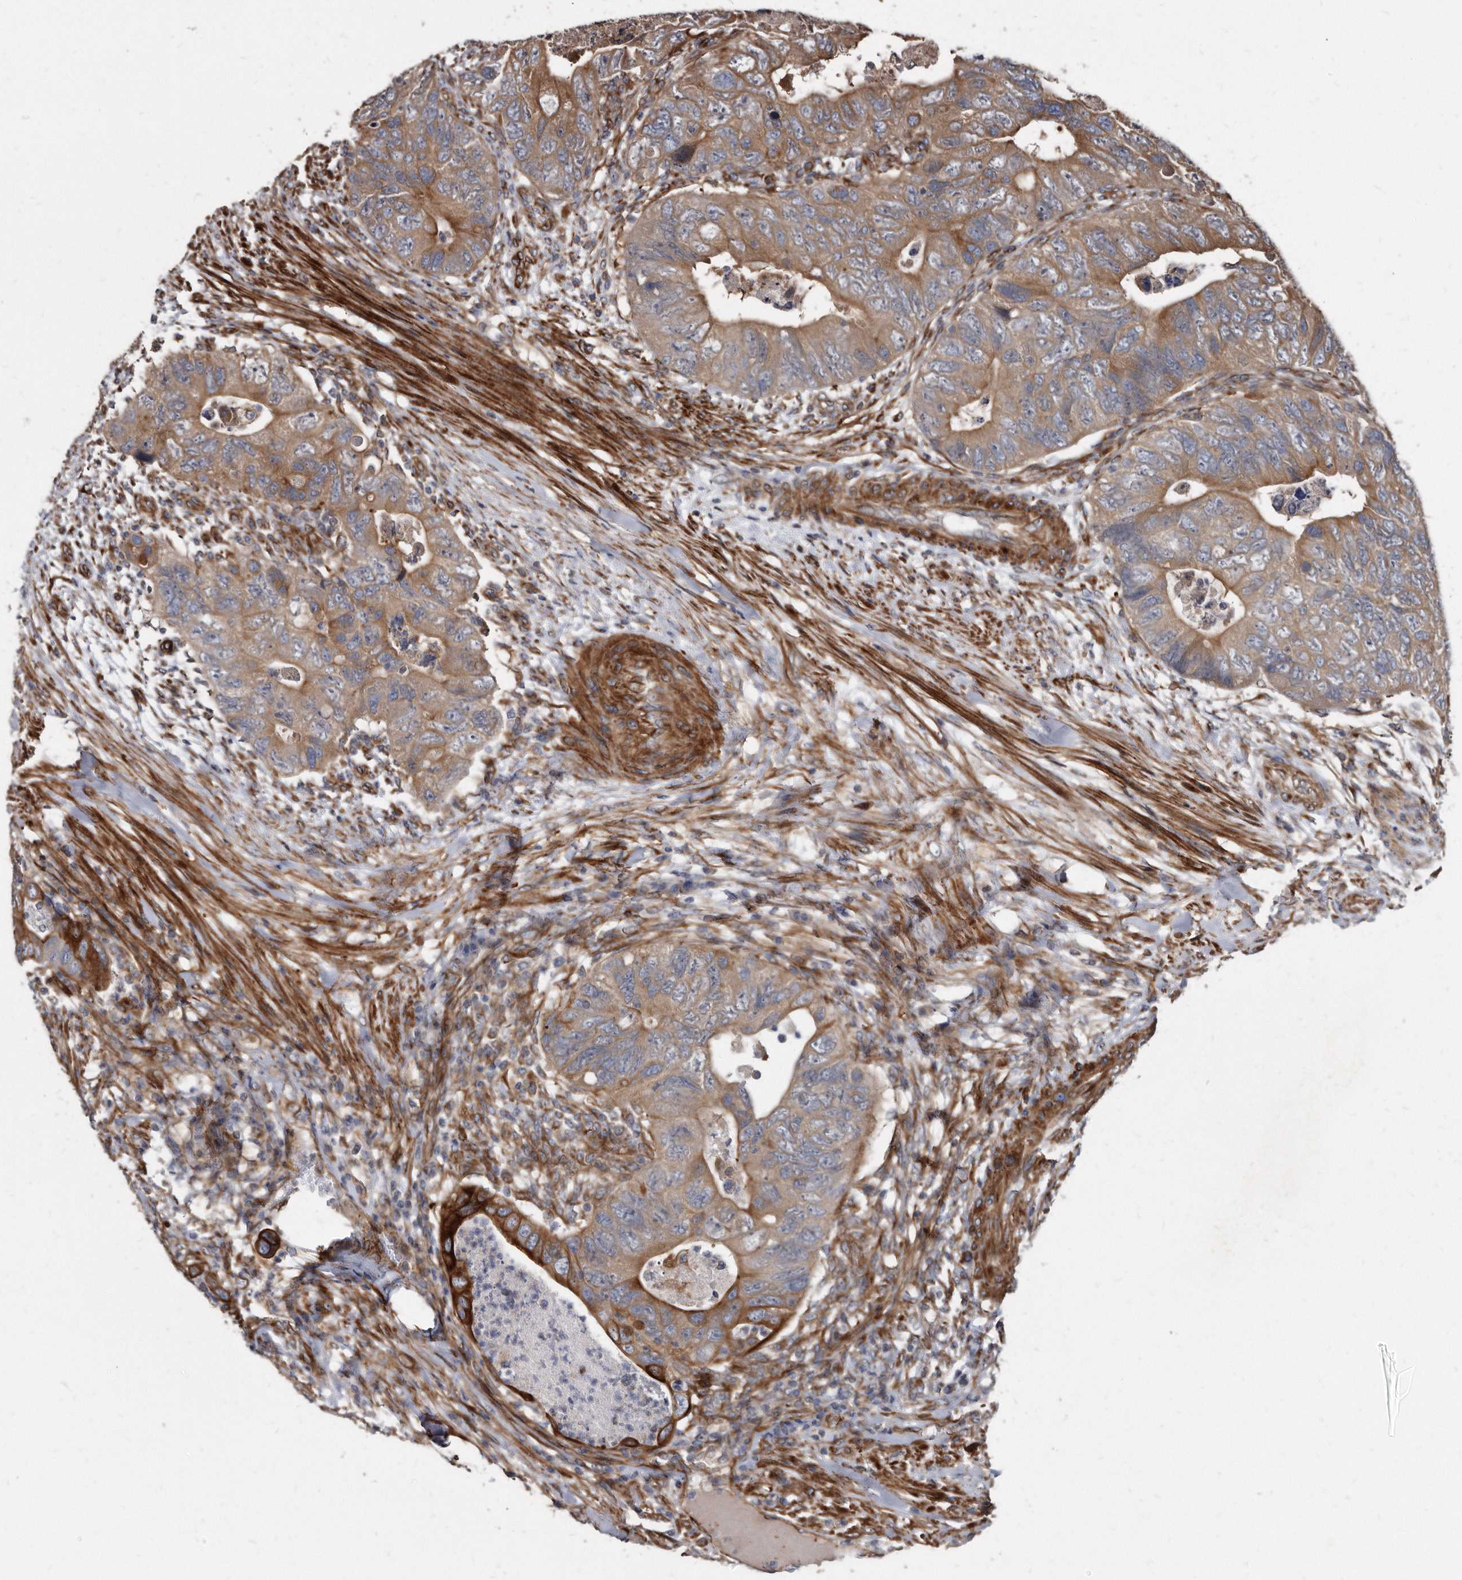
{"staining": {"intensity": "moderate", "quantity": ">75%", "location": "cytoplasmic/membranous"}, "tissue": "colorectal cancer", "cell_type": "Tumor cells", "image_type": "cancer", "snomed": [{"axis": "morphology", "description": "Adenocarcinoma, NOS"}, {"axis": "topography", "description": "Rectum"}], "caption": "An image showing moderate cytoplasmic/membranous staining in about >75% of tumor cells in colorectal adenocarcinoma, as visualized by brown immunohistochemical staining.", "gene": "KCTD20", "patient": {"sex": "male", "age": 63}}